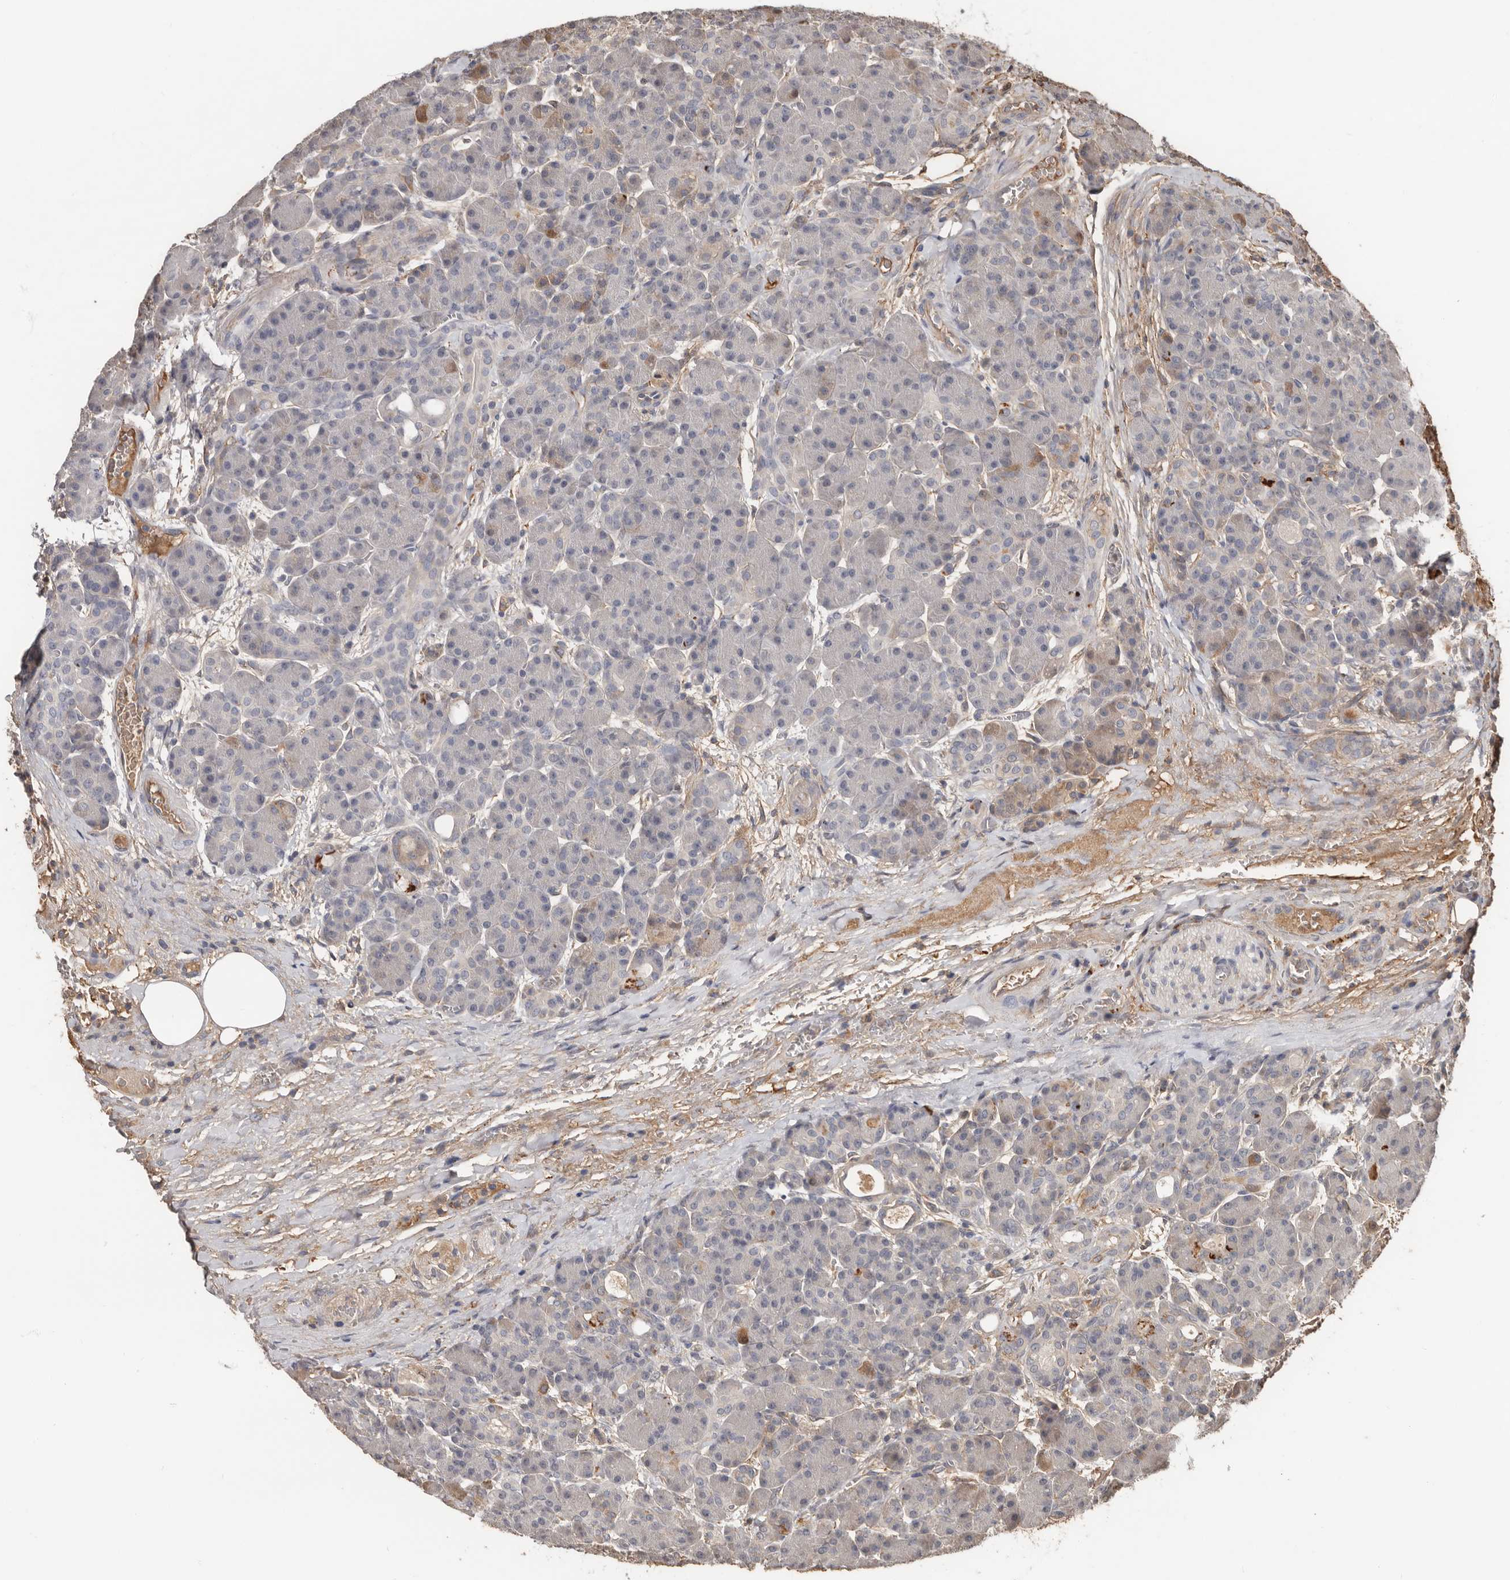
{"staining": {"intensity": "weak", "quantity": "<25%", "location": "cytoplasmic/membranous"}, "tissue": "pancreas", "cell_type": "Exocrine glandular cells", "image_type": "normal", "snomed": [{"axis": "morphology", "description": "Normal tissue, NOS"}, {"axis": "topography", "description": "Pancreas"}], "caption": "An immunohistochemistry micrograph of benign pancreas is shown. There is no staining in exocrine glandular cells of pancreas.", "gene": "LRGUK", "patient": {"sex": "male", "age": 63}}